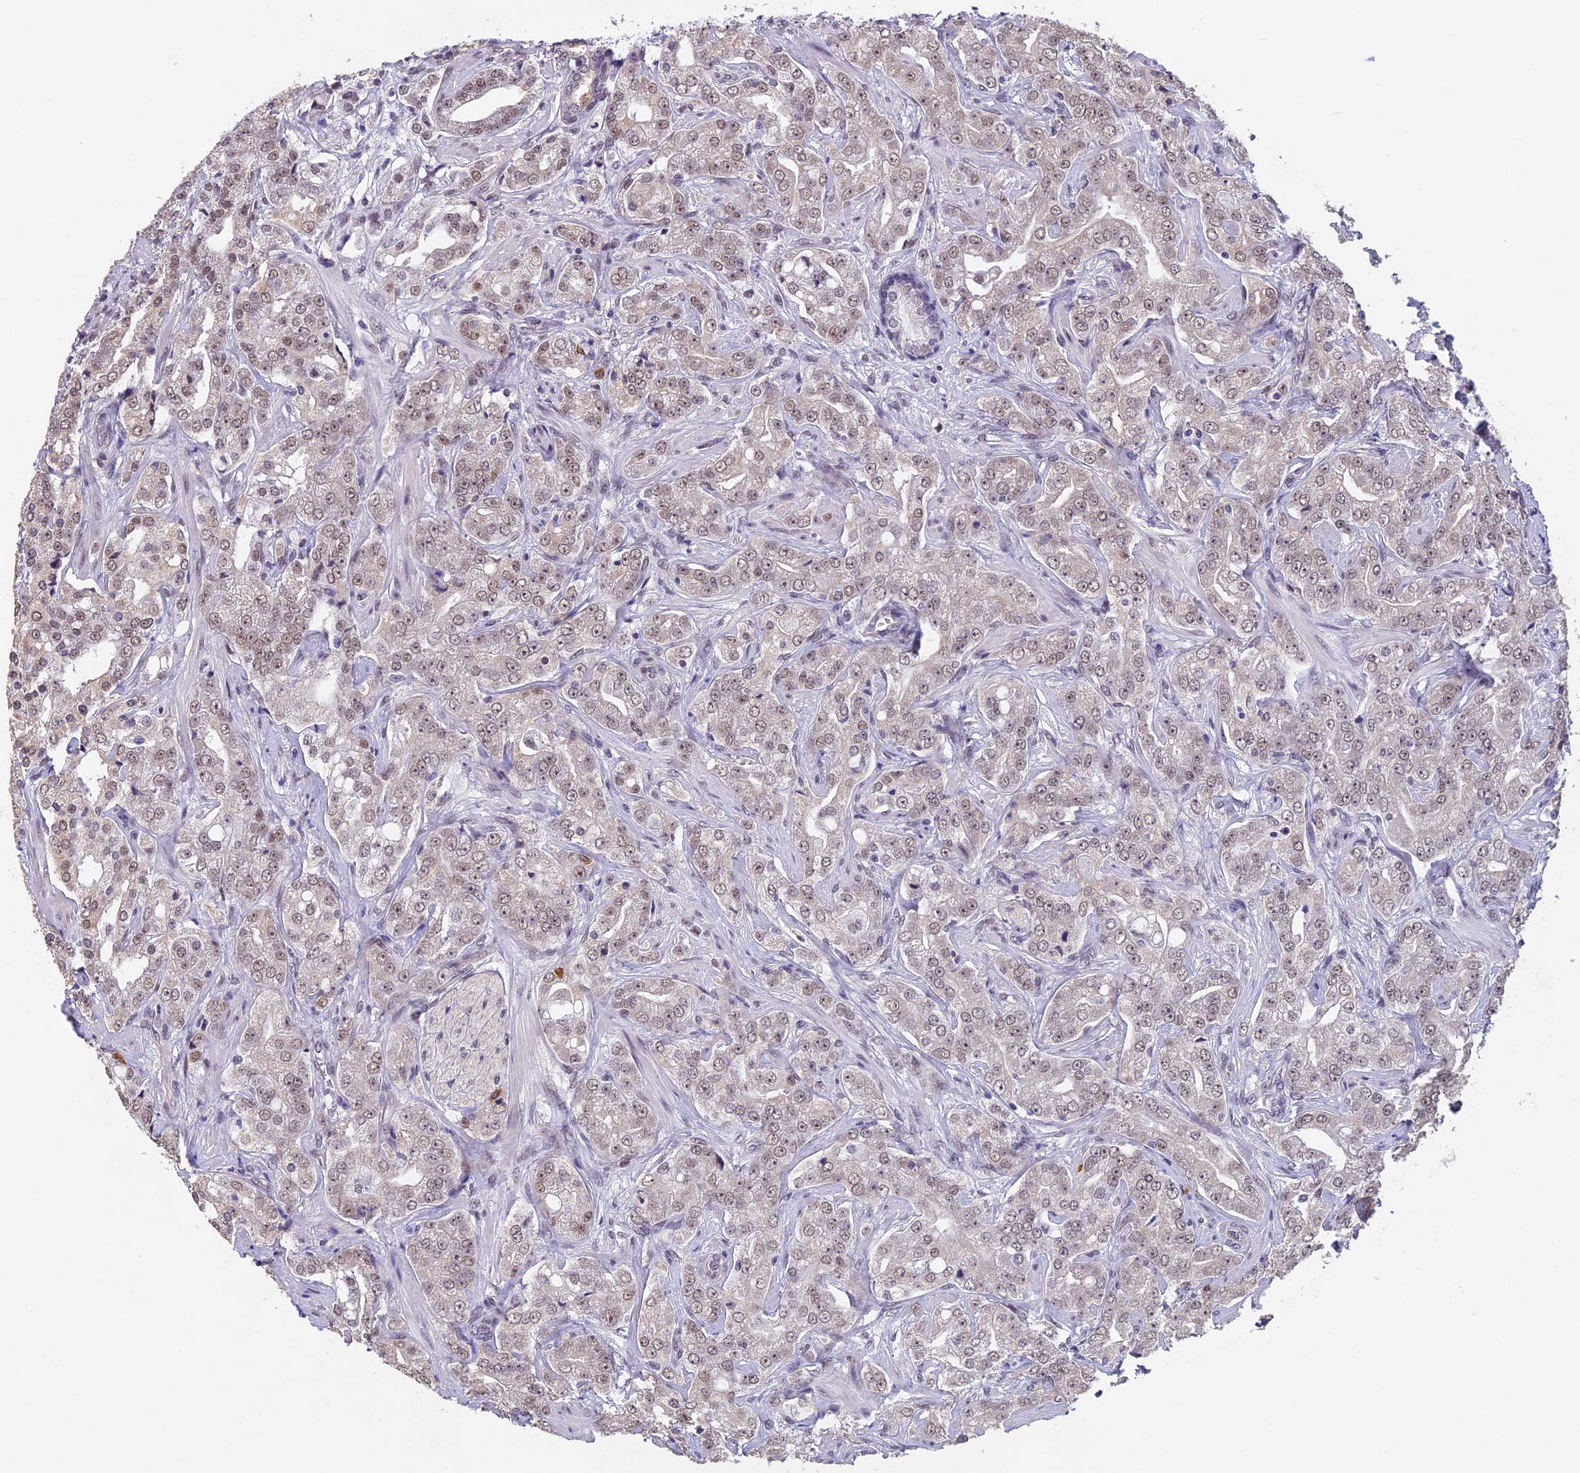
{"staining": {"intensity": "weak", "quantity": "25%-75%", "location": "nuclear"}, "tissue": "prostate cancer", "cell_type": "Tumor cells", "image_type": "cancer", "snomed": [{"axis": "morphology", "description": "Adenocarcinoma, Low grade"}, {"axis": "topography", "description": "Prostate"}], "caption": "Human adenocarcinoma (low-grade) (prostate) stained for a protein (brown) displays weak nuclear positive positivity in approximately 25%-75% of tumor cells.", "gene": "RNF40", "patient": {"sex": "male", "age": 67}}